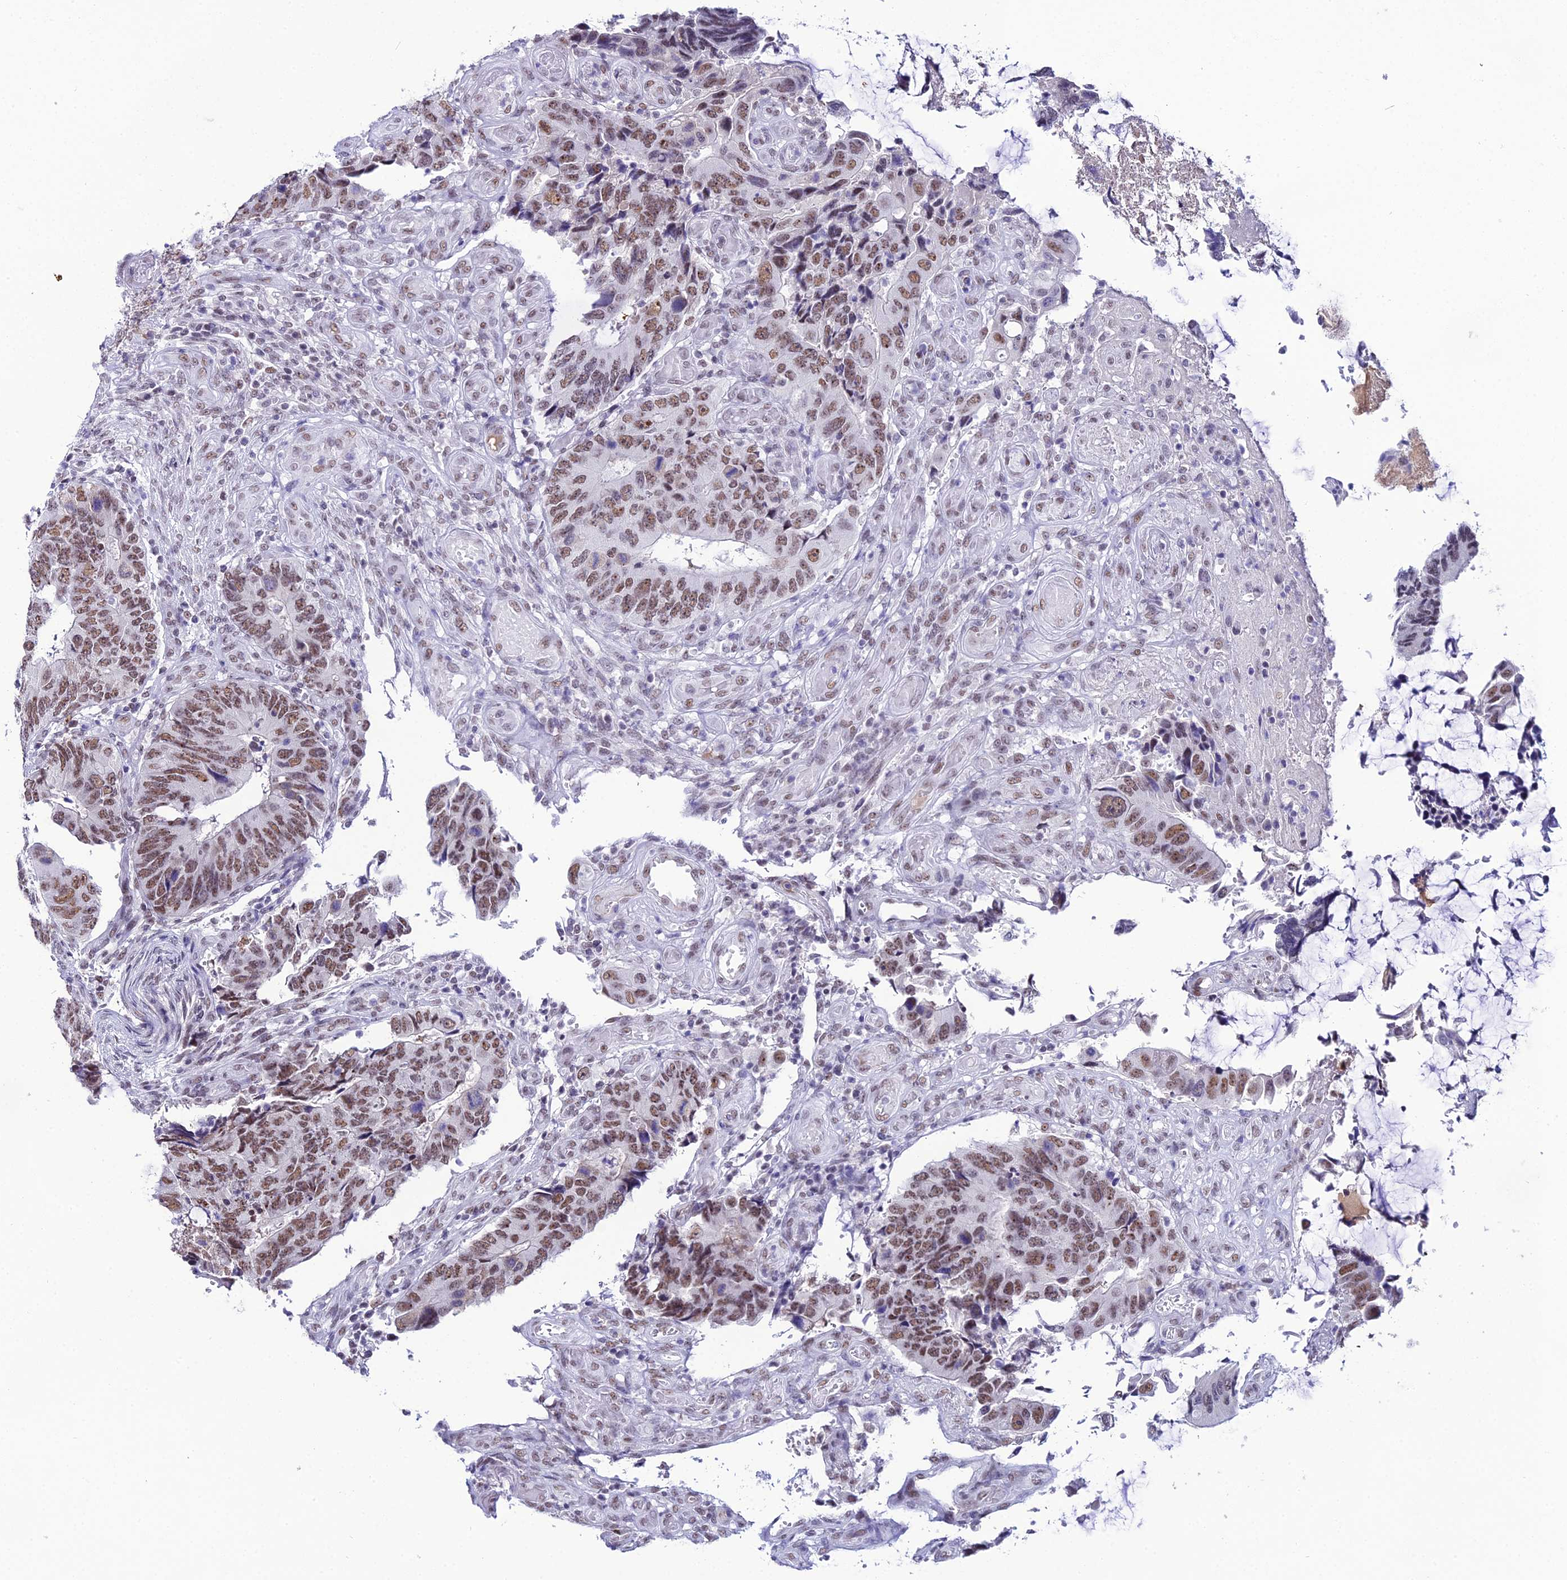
{"staining": {"intensity": "moderate", "quantity": ">75%", "location": "nuclear"}, "tissue": "colorectal cancer", "cell_type": "Tumor cells", "image_type": "cancer", "snomed": [{"axis": "morphology", "description": "Adenocarcinoma, NOS"}, {"axis": "topography", "description": "Colon"}], "caption": "DAB (3,3'-diaminobenzidine) immunohistochemical staining of human adenocarcinoma (colorectal) demonstrates moderate nuclear protein staining in about >75% of tumor cells.", "gene": "RBM12", "patient": {"sex": "male", "age": 87}}